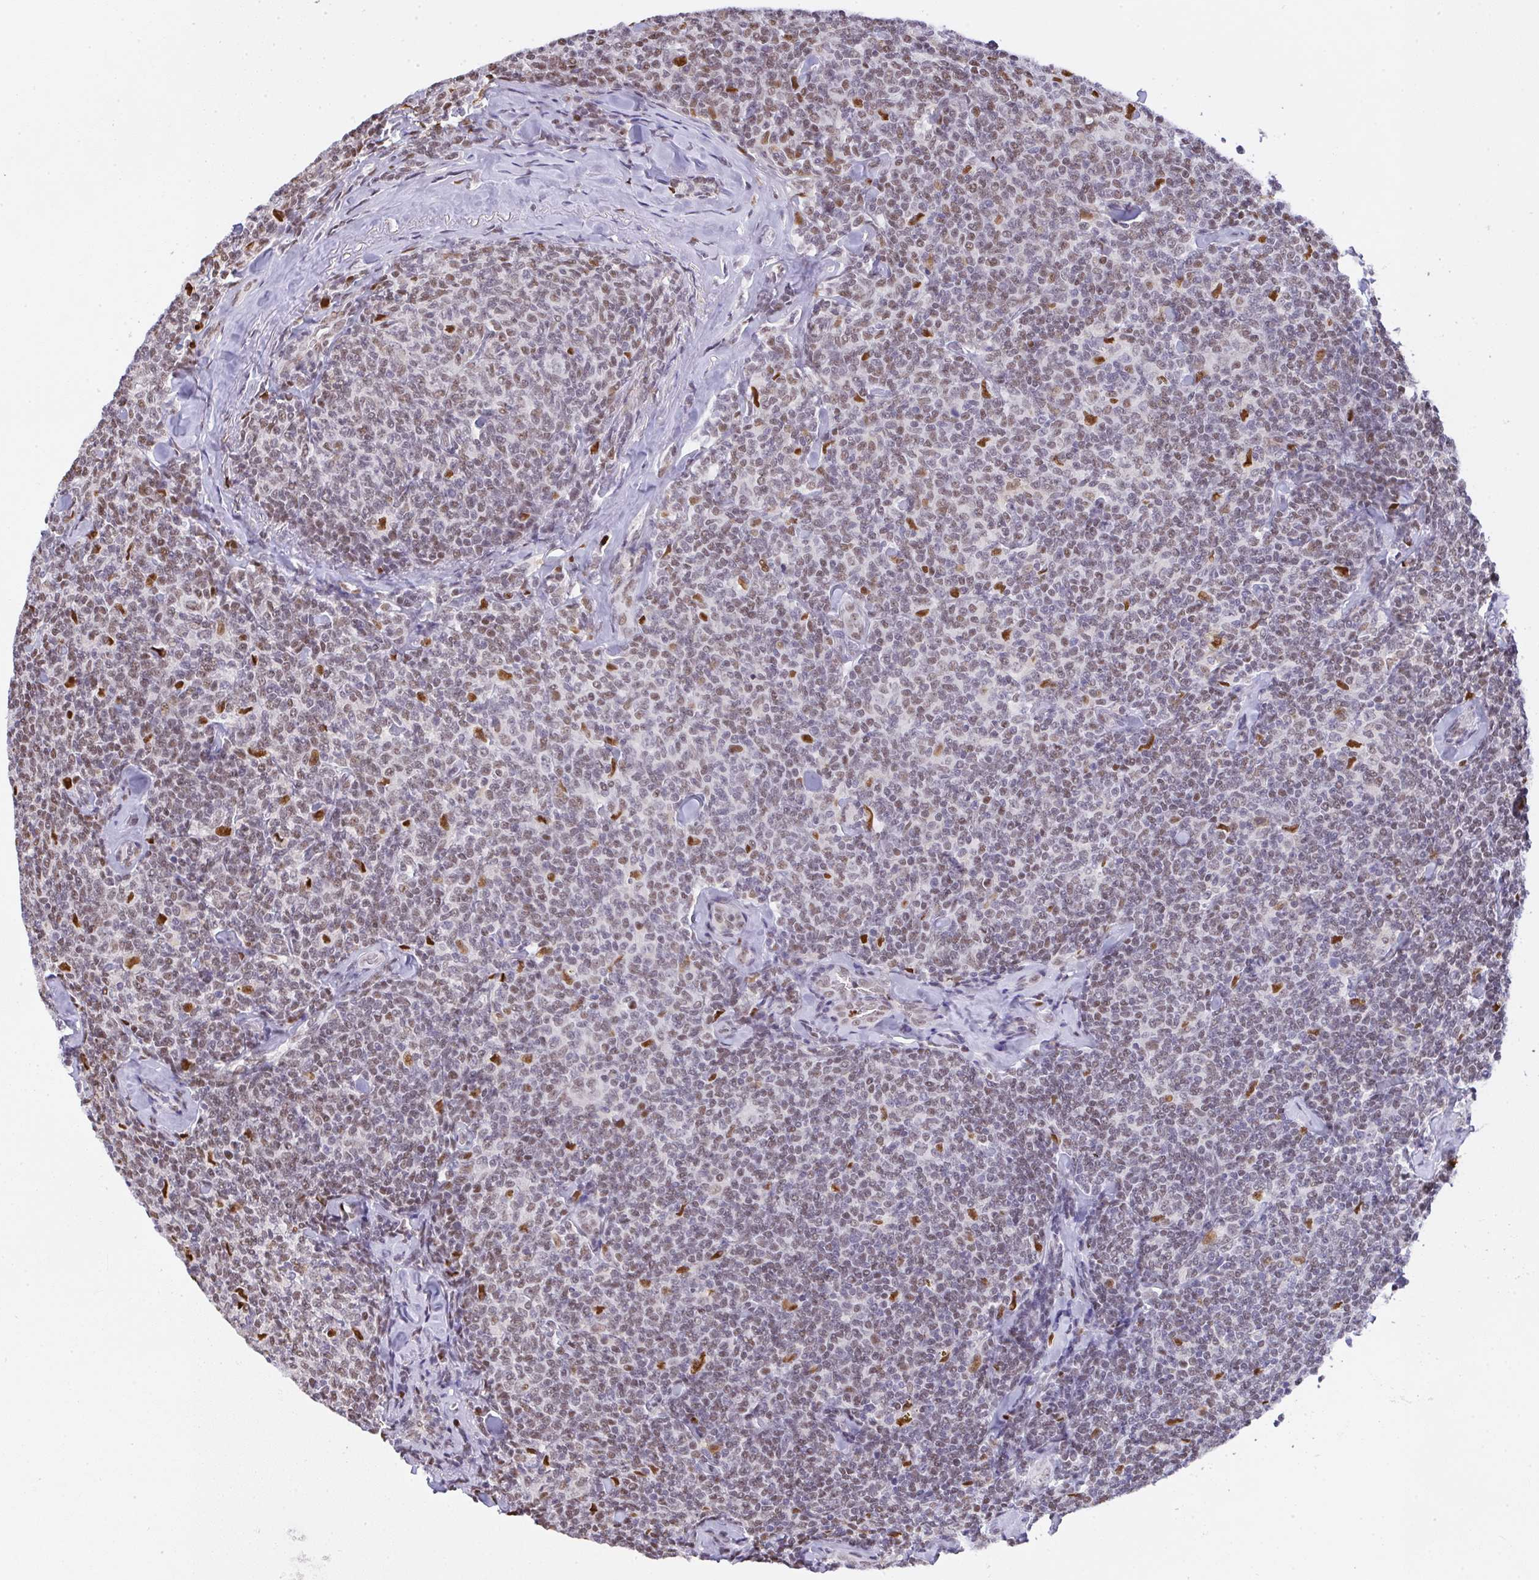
{"staining": {"intensity": "weak", "quantity": "25%-75%", "location": "nuclear"}, "tissue": "lymphoma", "cell_type": "Tumor cells", "image_type": "cancer", "snomed": [{"axis": "morphology", "description": "Malignant lymphoma, non-Hodgkin's type, Low grade"}, {"axis": "topography", "description": "Lymph node"}], "caption": "Low-grade malignant lymphoma, non-Hodgkin's type stained with a brown dye displays weak nuclear positive expression in approximately 25%-75% of tumor cells.", "gene": "BBX", "patient": {"sex": "female", "age": 56}}